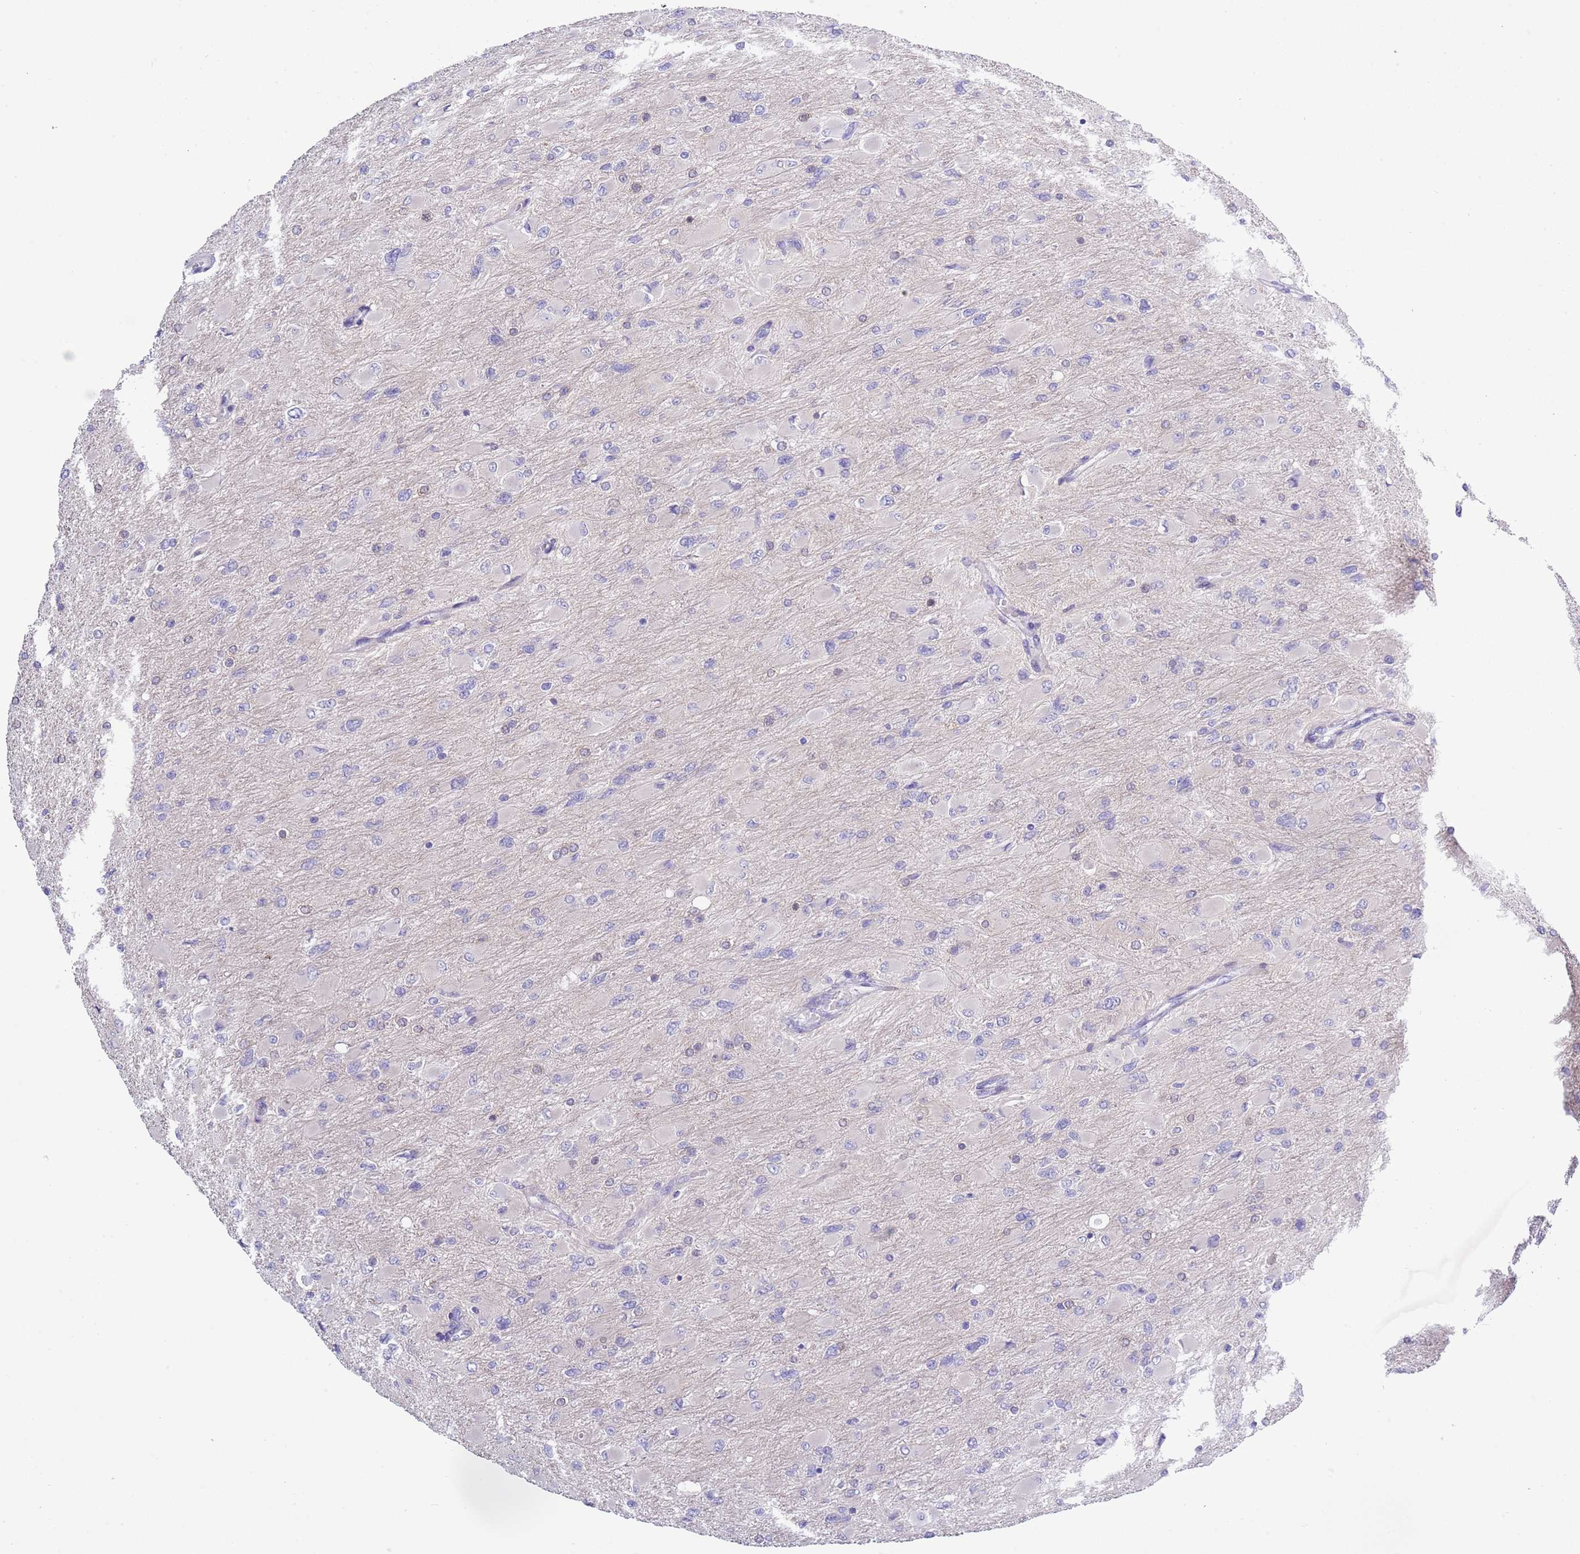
{"staining": {"intensity": "negative", "quantity": "none", "location": "none"}, "tissue": "glioma", "cell_type": "Tumor cells", "image_type": "cancer", "snomed": [{"axis": "morphology", "description": "Glioma, malignant, High grade"}, {"axis": "topography", "description": "Cerebral cortex"}], "caption": "High power microscopy histopathology image of an immunohistochemistry image of high-grade glioma (malignant), revealing no significant staining in tumor cells.", "gene": "ZFP2", "patient": {"sex": "female", "age": 36}}